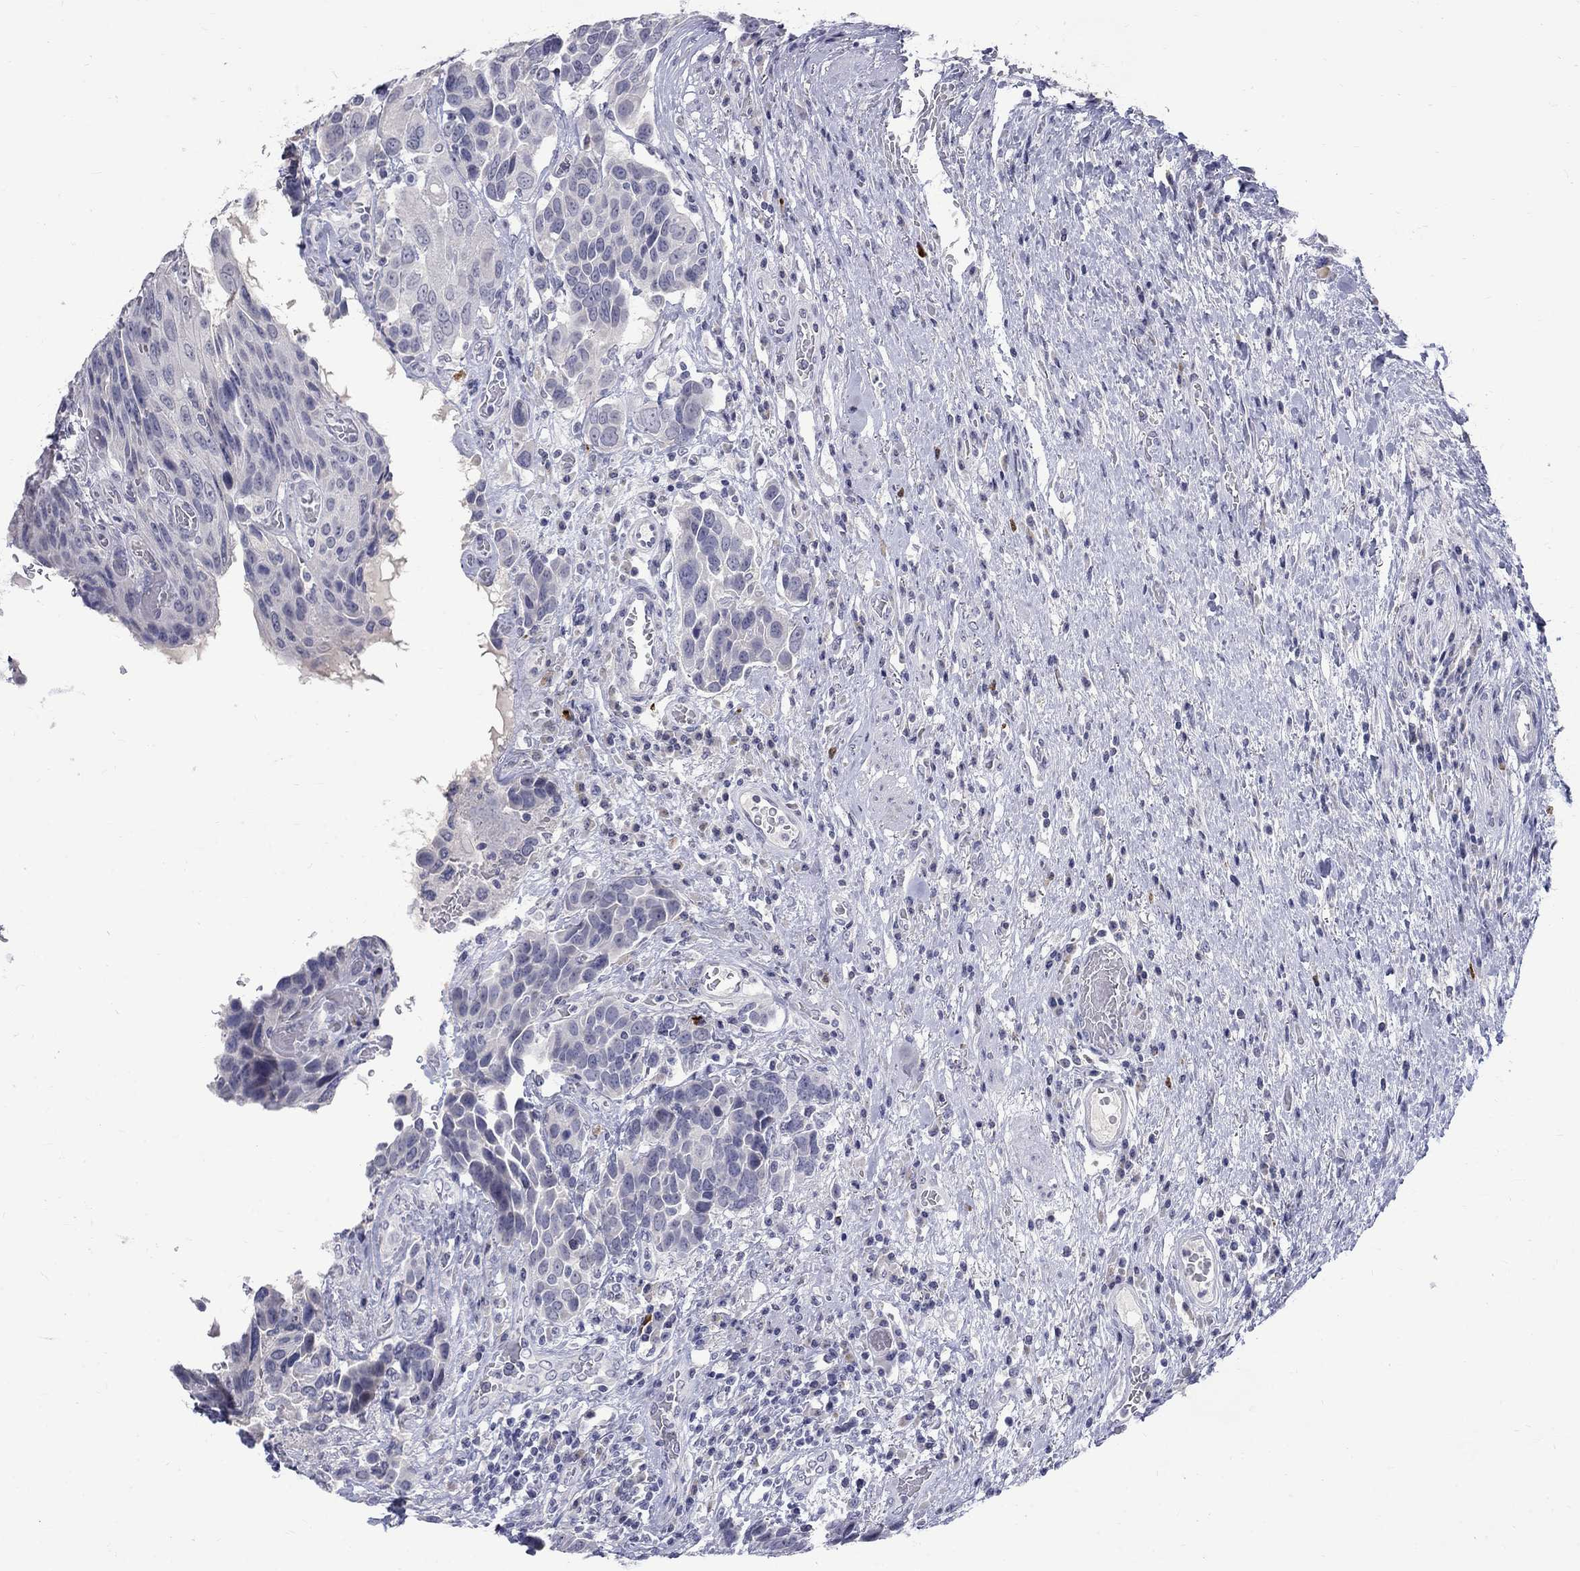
{"staining": {"intensity": "negative", "quantity": "none", "location": "none"}, "tissue": "urothelial cancer", "cell_type": "Tumor cells", "image_type": "cancer", "snomed": [{"axis": "morphology", "description": "Urothelial carcinoma, High grade"}, {"axis": "topography", "description": "Urinary bladder"}], "caption": "Immunohistochemical staining of urothelial cancer displays no significant staining in tumor cells. Nuclei are stained in blue.", "gene": "CTNND2", "patient": {"sex": "female", "age": 70}}